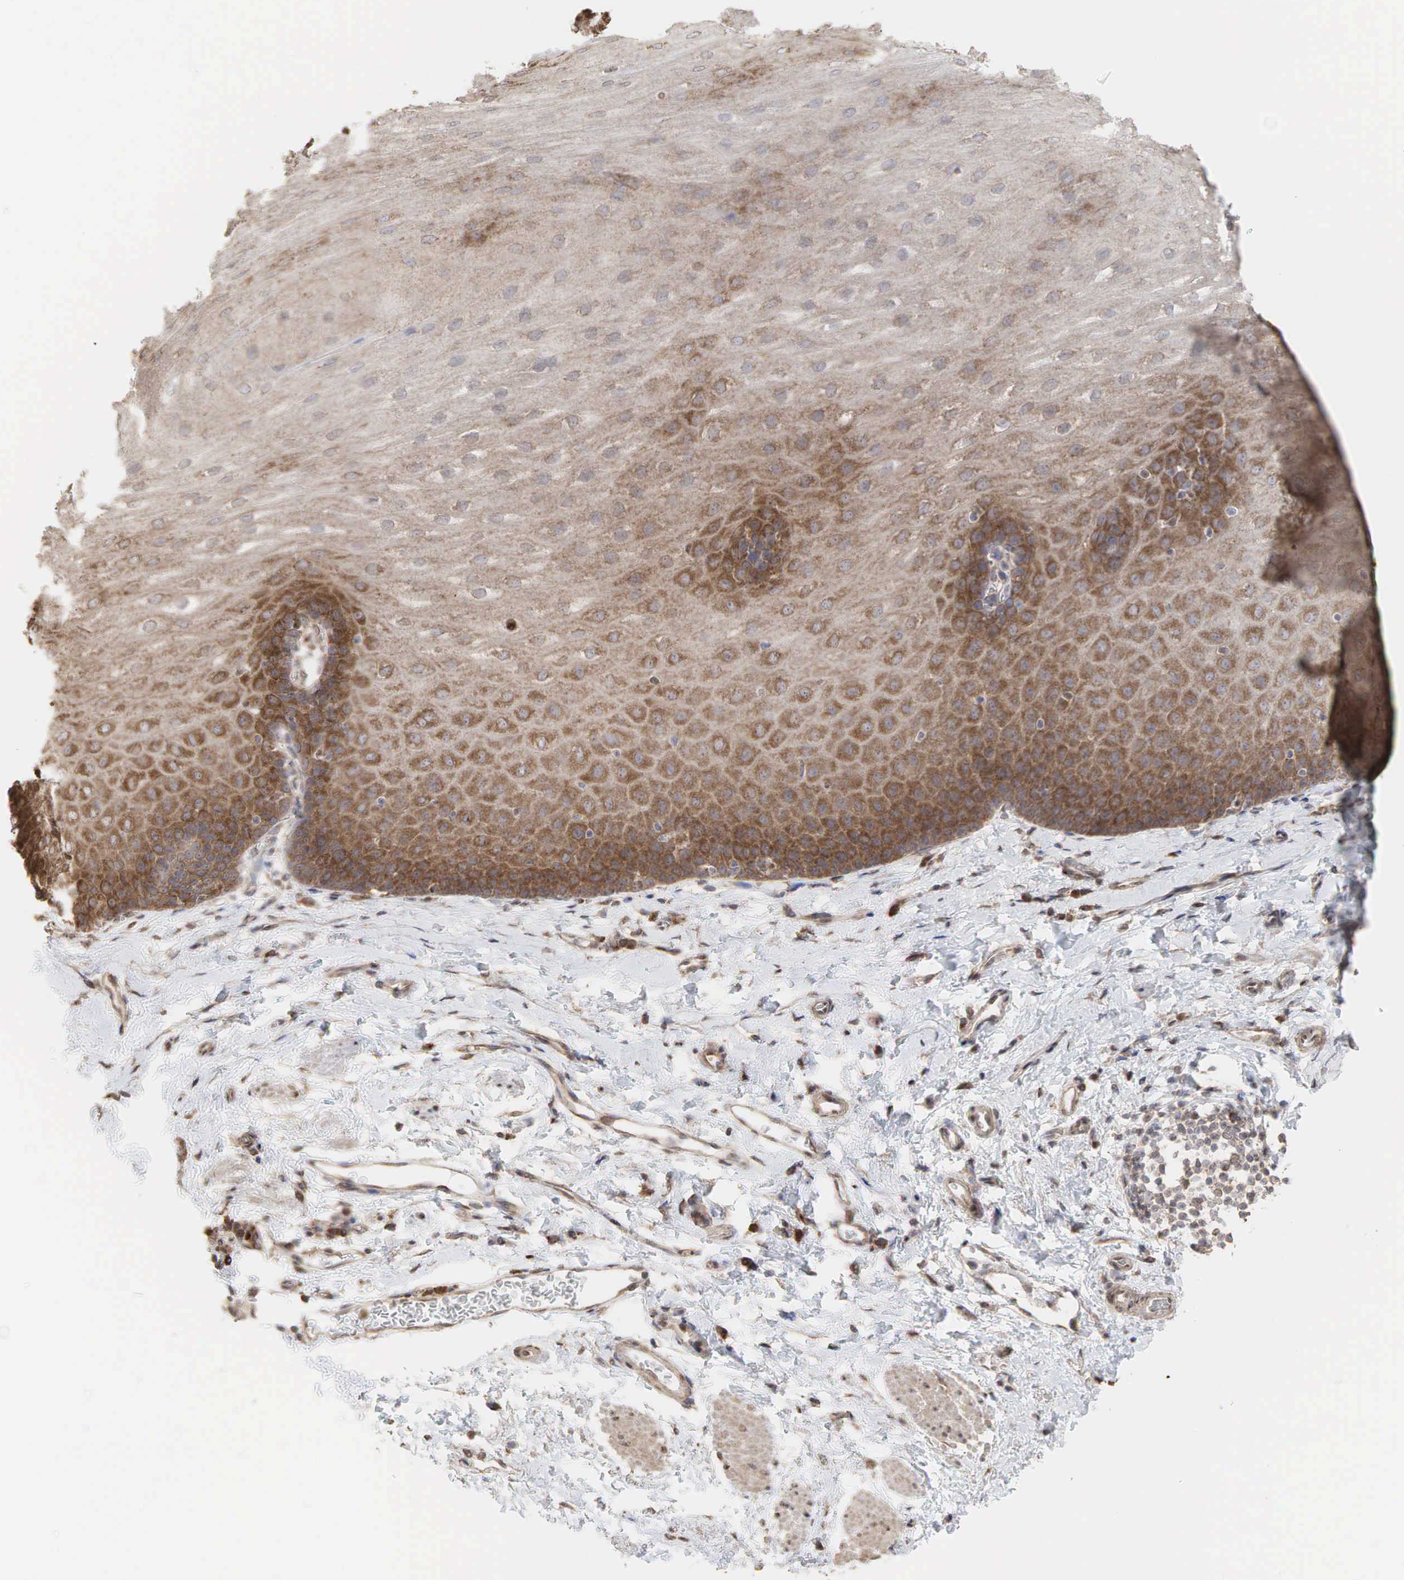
{"staining": {"intensity": "moderate", "quantity": ">75%", "location": "cytoplasmic/membranous"}, "tissue": "esophagus", "cell_type": "Squamous epithelial cells", "image_type": "normal", "snomed": [{"axis": "morphology", "description": "Normal tissue, NOS"}, {"axis": "topography", "description": "Esophagus"}], "caption": "Esophagus stained for a protein (brown) exhibits moderate cytoplasmic/membranous positive positivity in approximately >75% of squamous epithelial cells.", "gene": "PABPC5", "patient": {"sex": "male", "age": 70}}